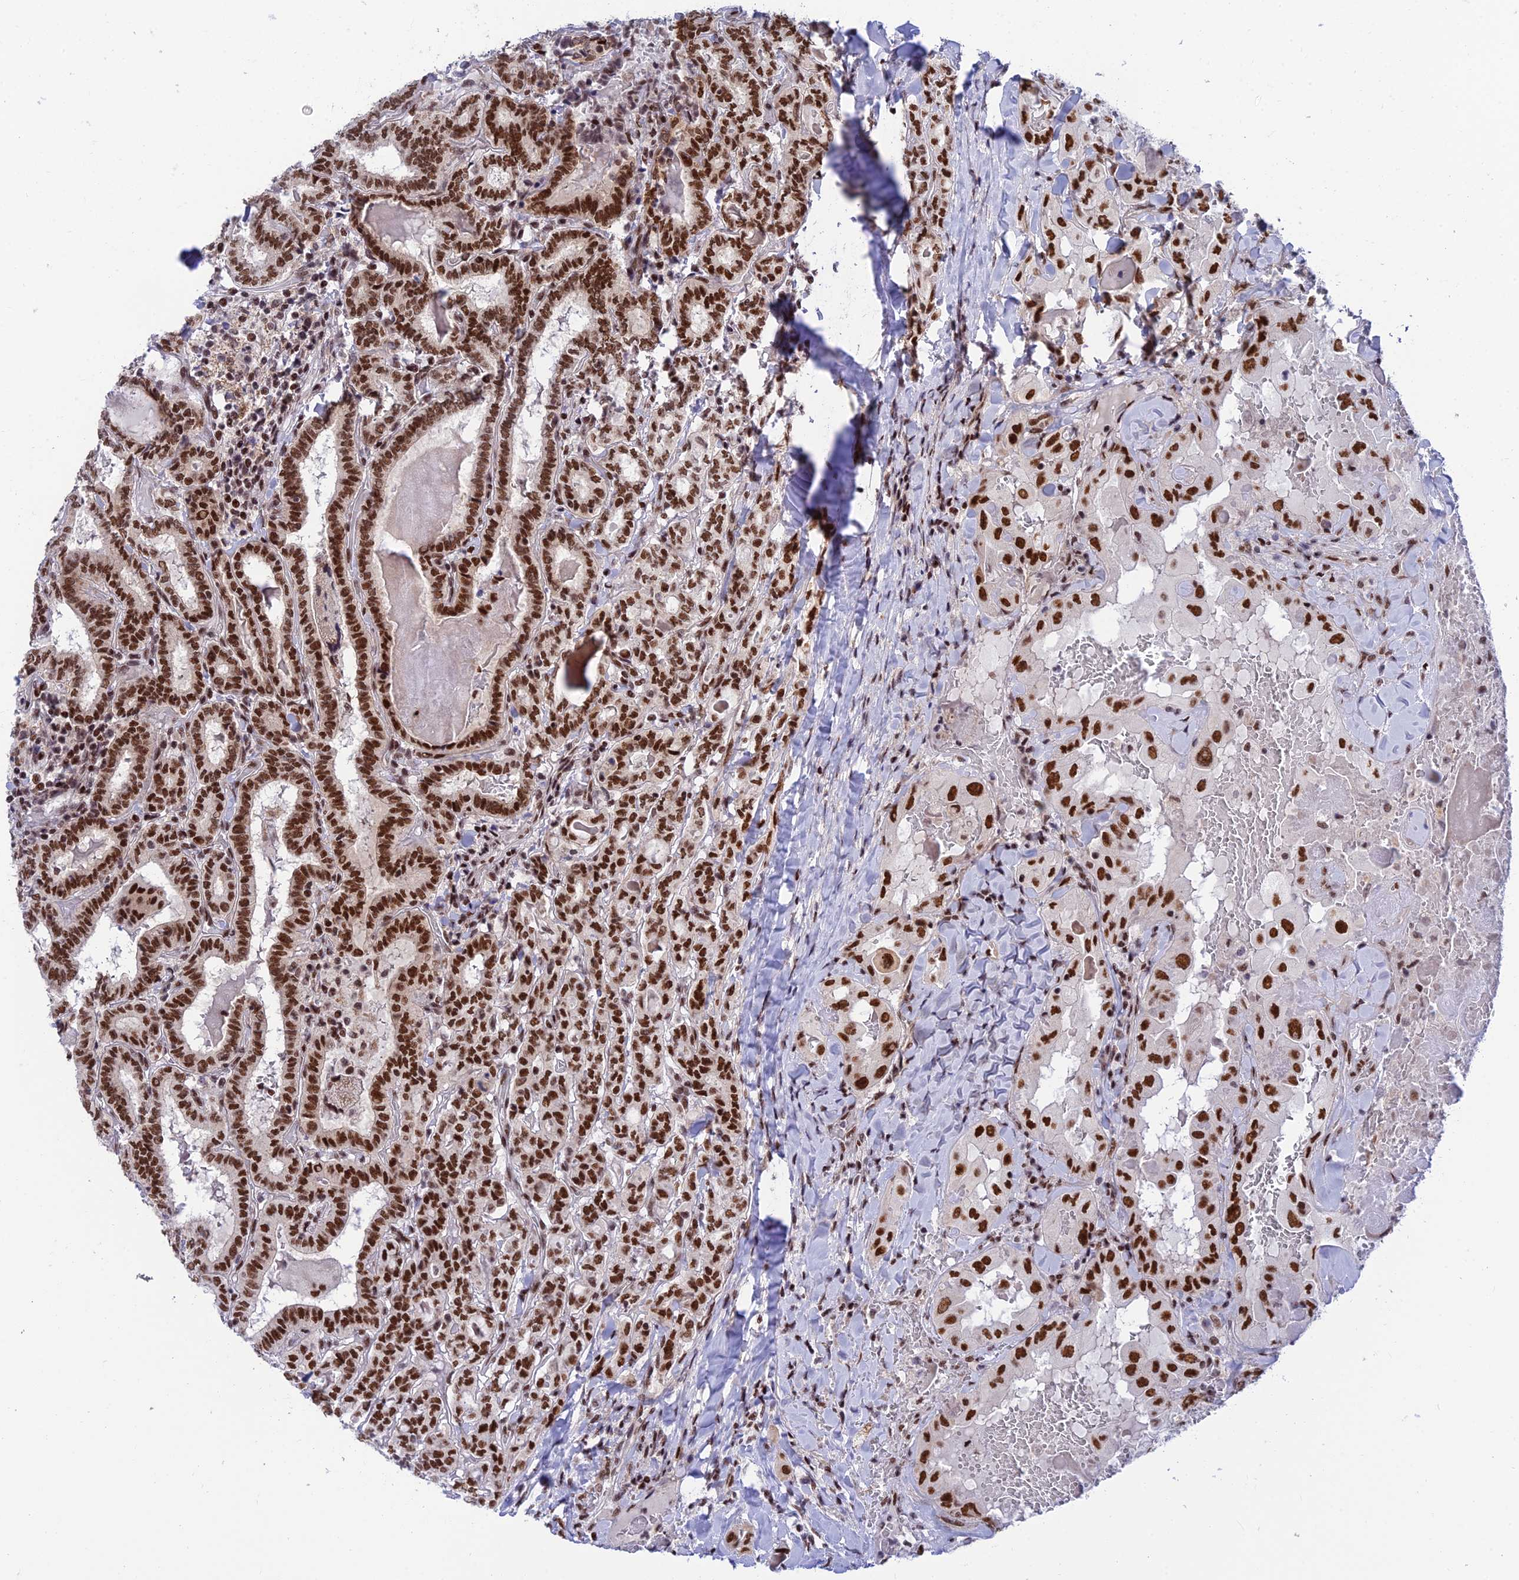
{"staining": {"intensity": "strong", "quantity": ">75%", "location": "nuclear"}, "tissue": "thyroid cancer", "cell_type": "Tumor cells", "image_type": "cancer", "snomed": [{"axis": "morphology", "description": "Papillary adenocarcinoma, NOS"}, {"axis": "topography", "description": "Thyroid gland"}], "caption": "A brown stain highlights strong nuclear positivity of a protein in thyroid cancer (papillary adenocarcinoma) tumor cells. The staining was performed using DAB to visualize the protein expression in brown, while the nuclei were stained in blue with hematoxylin (Magnification: 20x).", "gene": "USP22", "patient": {"sex": "female", "age": 72}}